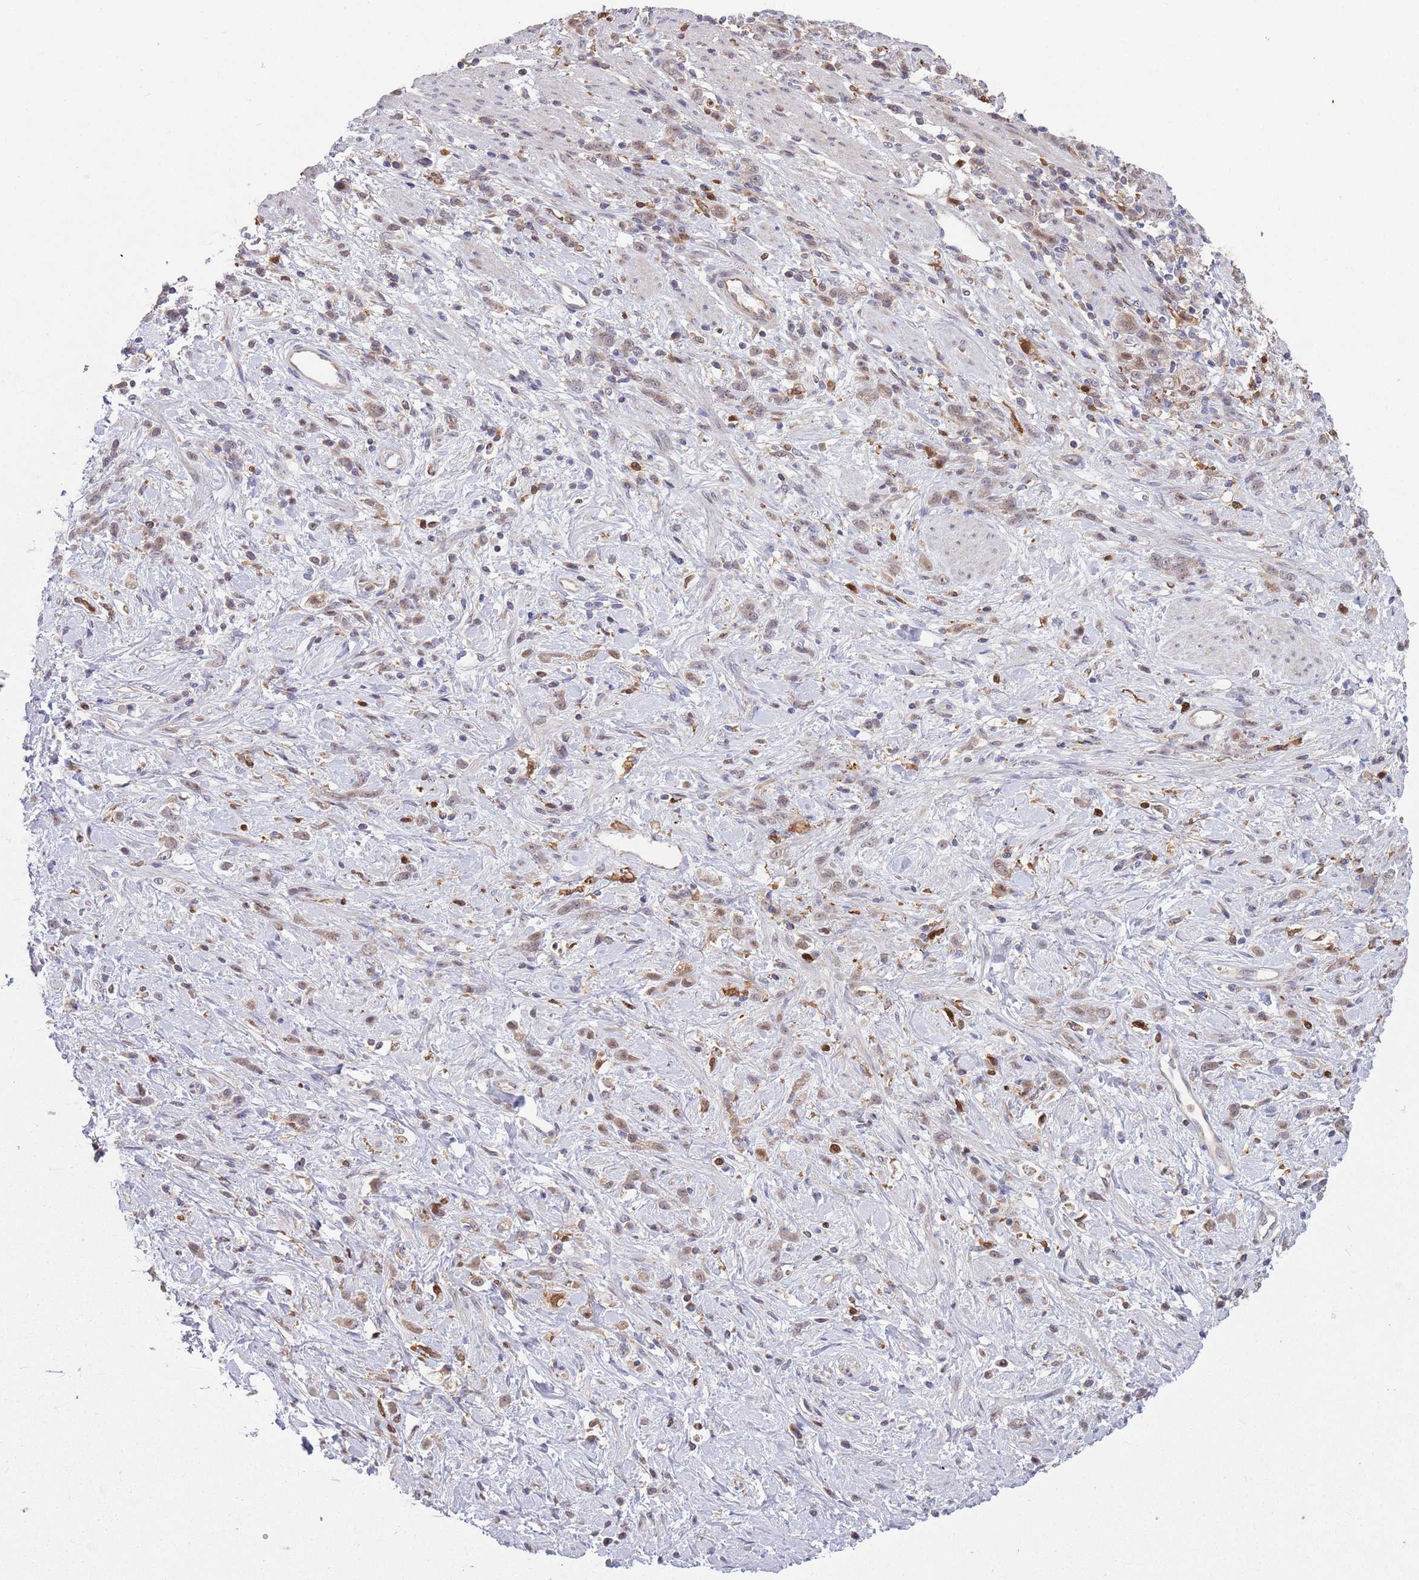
{"staining": {"intensity": "weak", "quantity": "<25%", "location": "nuclear"}, "tissue": "stomach cancer", "cell_type": "Tumor cells", "image_type": "cancer", "snomed": [{"axis": "morphology", "description": "Adenocarcinoma, NOS"}, {"axis": "topography", "description": "Stomach"}], "caption": "IHC micrograph of human stomach adenocarcinoma stained for a protein (brown), which displays no expression in tumor cells.", "gene": "CCNJL", "patient": {"sex": "female", "age": 60}}